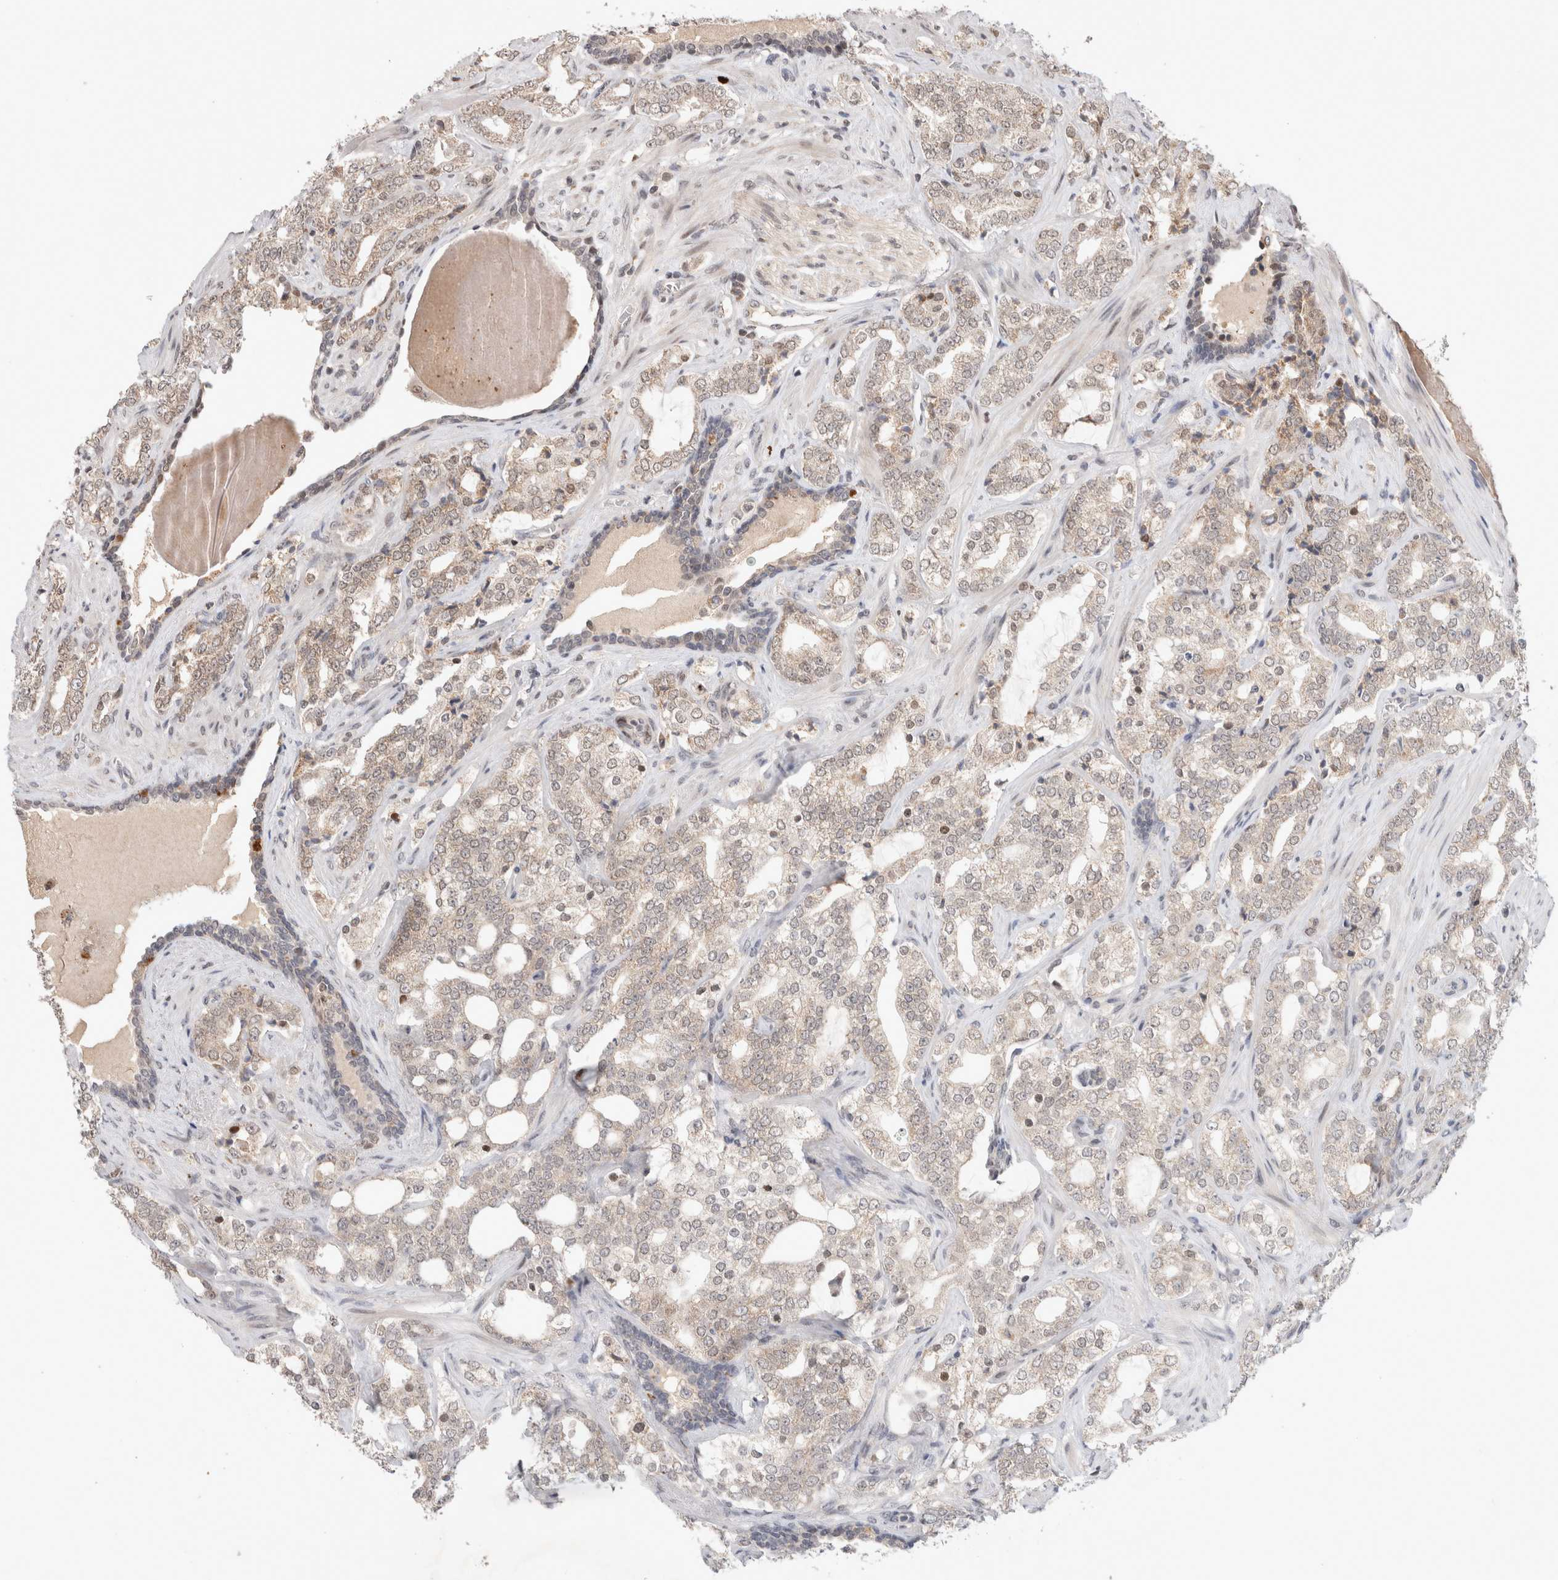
{"staining": {"intensity": "weak", "quantity": "25%-75%", "location": "cytoplasmic/membranous,nuclear"}, "tissue": "prostate cancer", "cell_type": "Tumor cells", "image_type": "cancer", "snomed": [{"axis": "morphology", "description": "Adenocarcinoma, High grade"}, {"axis": "topography", "description": "Prostate"}], "caption": "This is an image of immunohistochemistry staining of prostate cancer (adenocarcinoma (high-grade)), which shows weak staining in the cytoplasmic/membranous and nuclear of tumor cells.", "gene": "SYDE2", "patient": {"sex": "male", "age": 64}}